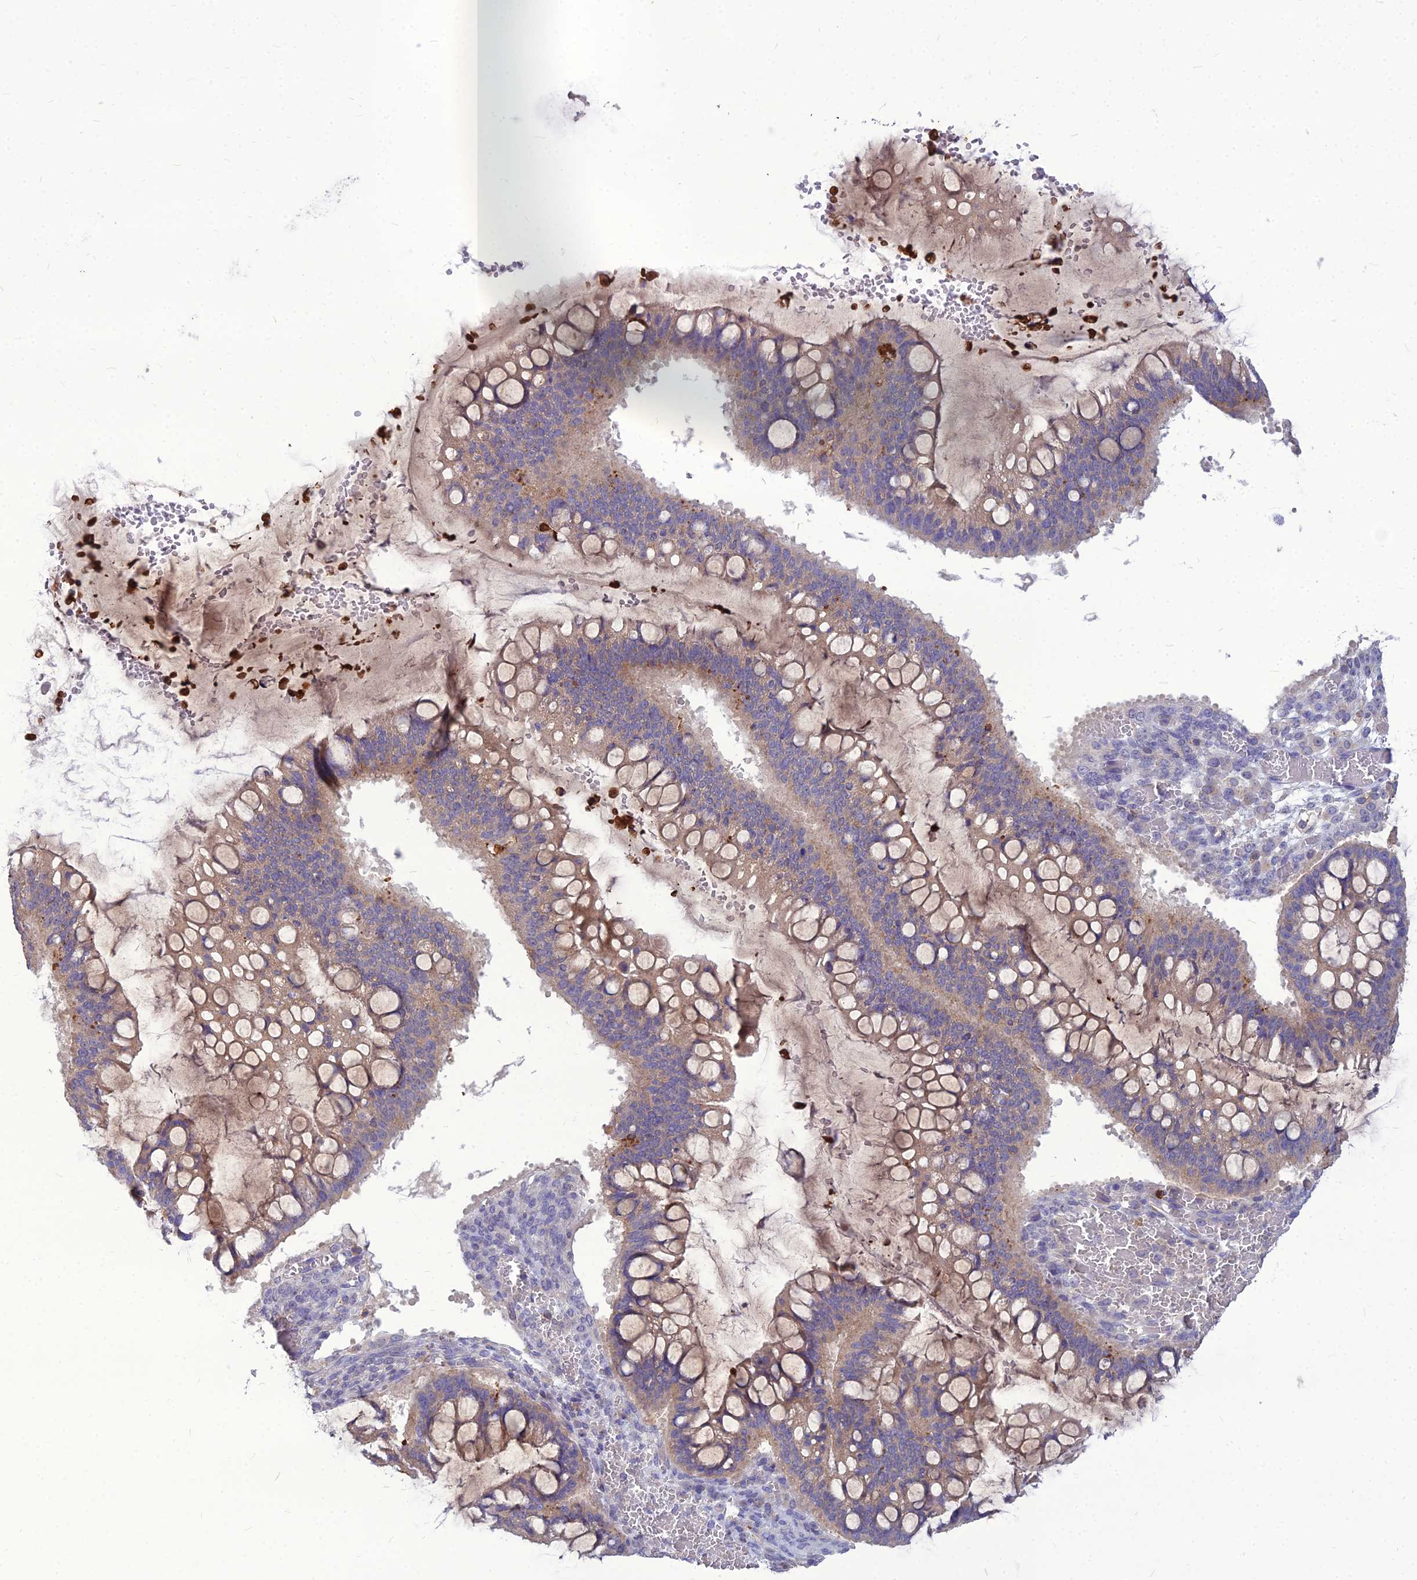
{"staining": {"intensity": "weak", "quantity": ">75%", "location": "cytoplasmic/membranous"}, "tissue": "ovarian cancer", "cell_type": "Tumor cells", "image_type": "cancer", "snomed": [{"axis": "morphology", "description": "Cystadenocarcinoma, mucinous, NOS"}, {"axis": "topography", "description": "Ovary"}], "caption": "Human ovarian cancer (mucinous cystadenocarcinoma) stained with a brown dye shows weak cytoplasmic/membranous positive positivity in approximately >75% of tumor cells.", "gene": "PCED1B", "patient": {"sex": "female", "age": 73}}